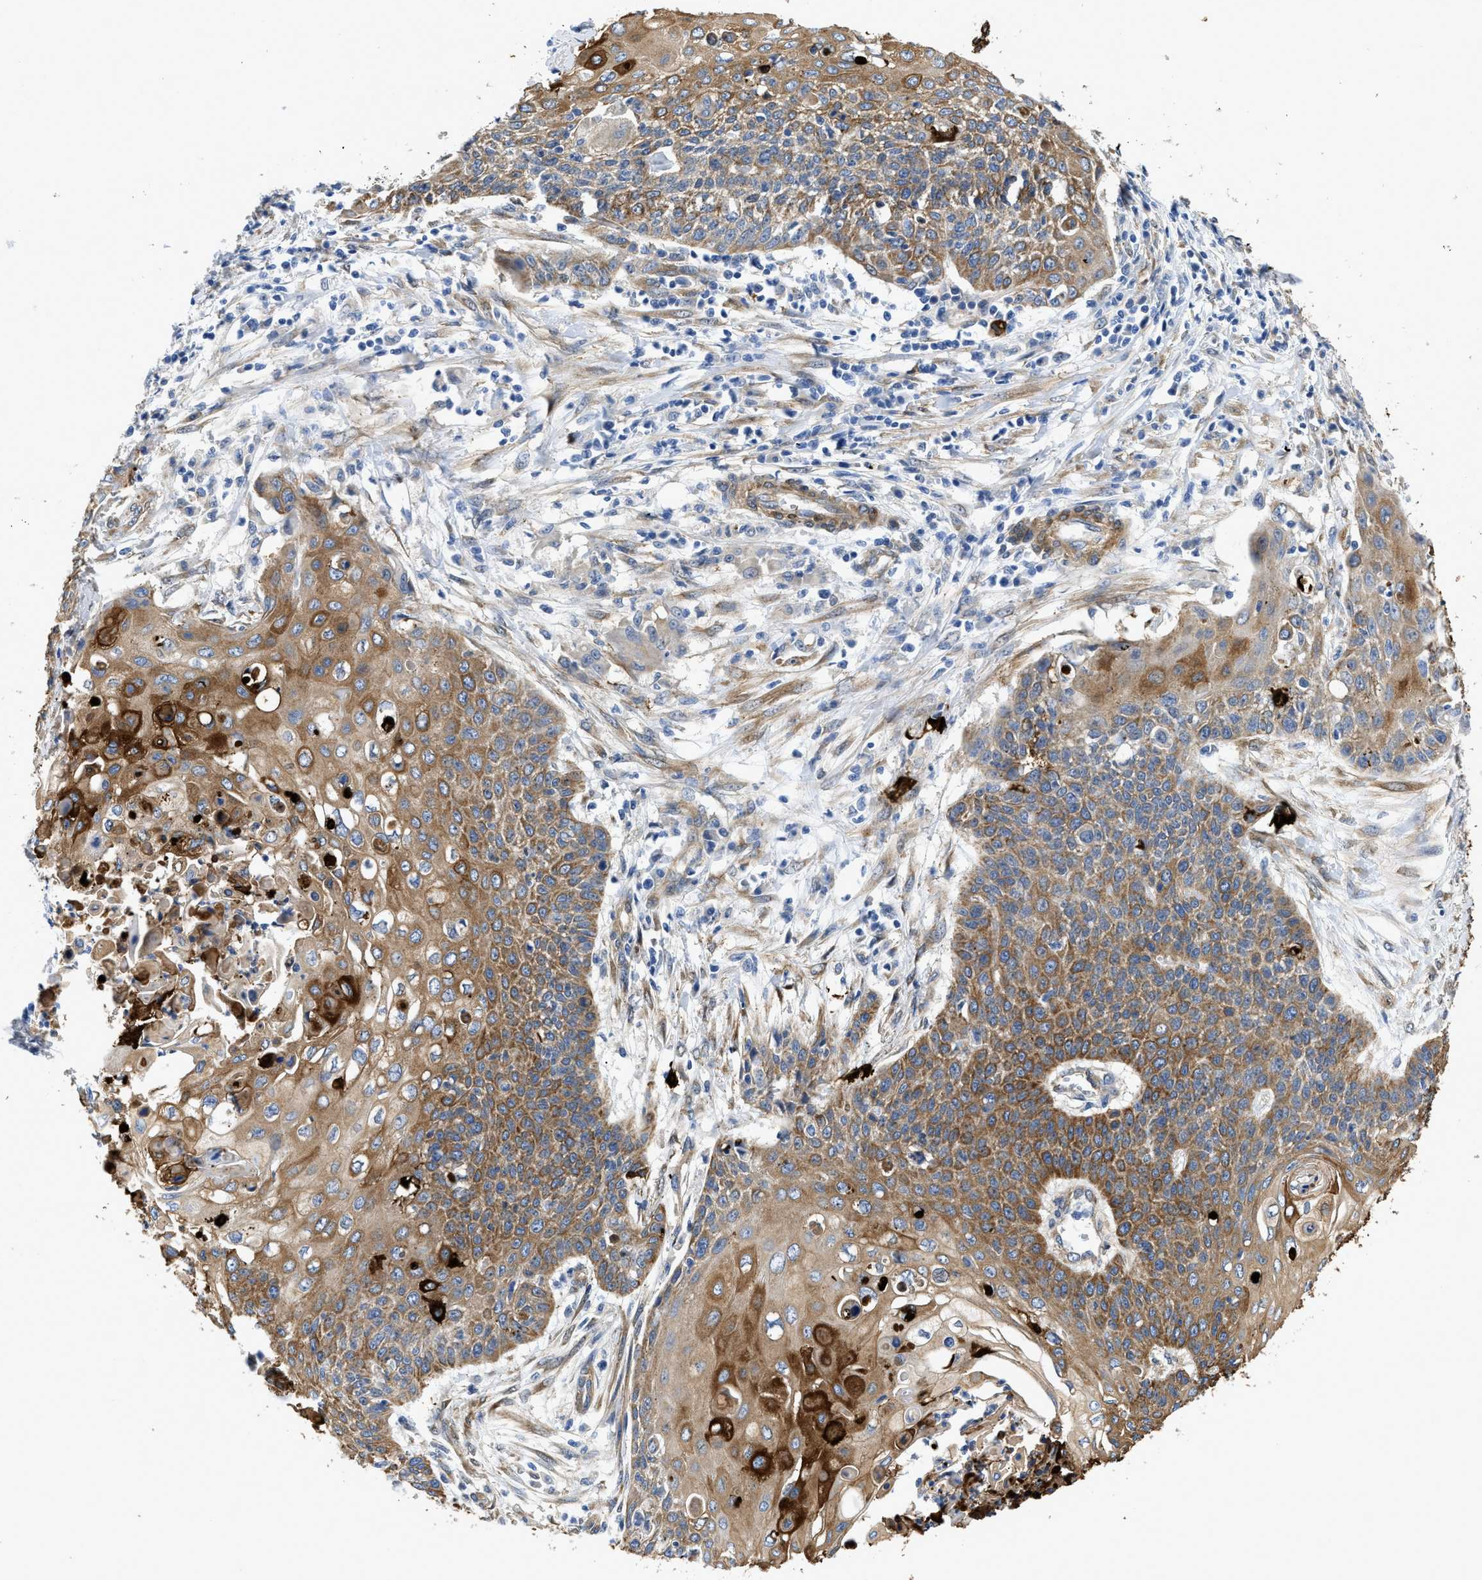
{"staining": {"intensity": "moderate", "quantity": ">75%", "location": "cytoplasmic/membranous"}, "tissue": "cervical cancer", "cell_type": "Tumor cells", "image_type": "cancer", "snomed": [{"axis": "morphology", "description": "Squamous cell carcinoma, NOS"}, {"axis": "topography", "description": "Cervix"}], "caption": "Human cervical cancer stained for a protein (brown) displays moderate cytoplasmic/membranous positive positivity in about >75% of tumor cells.", "gene": "RAPH1", "patient": {"sex": "female", "age": 39}}